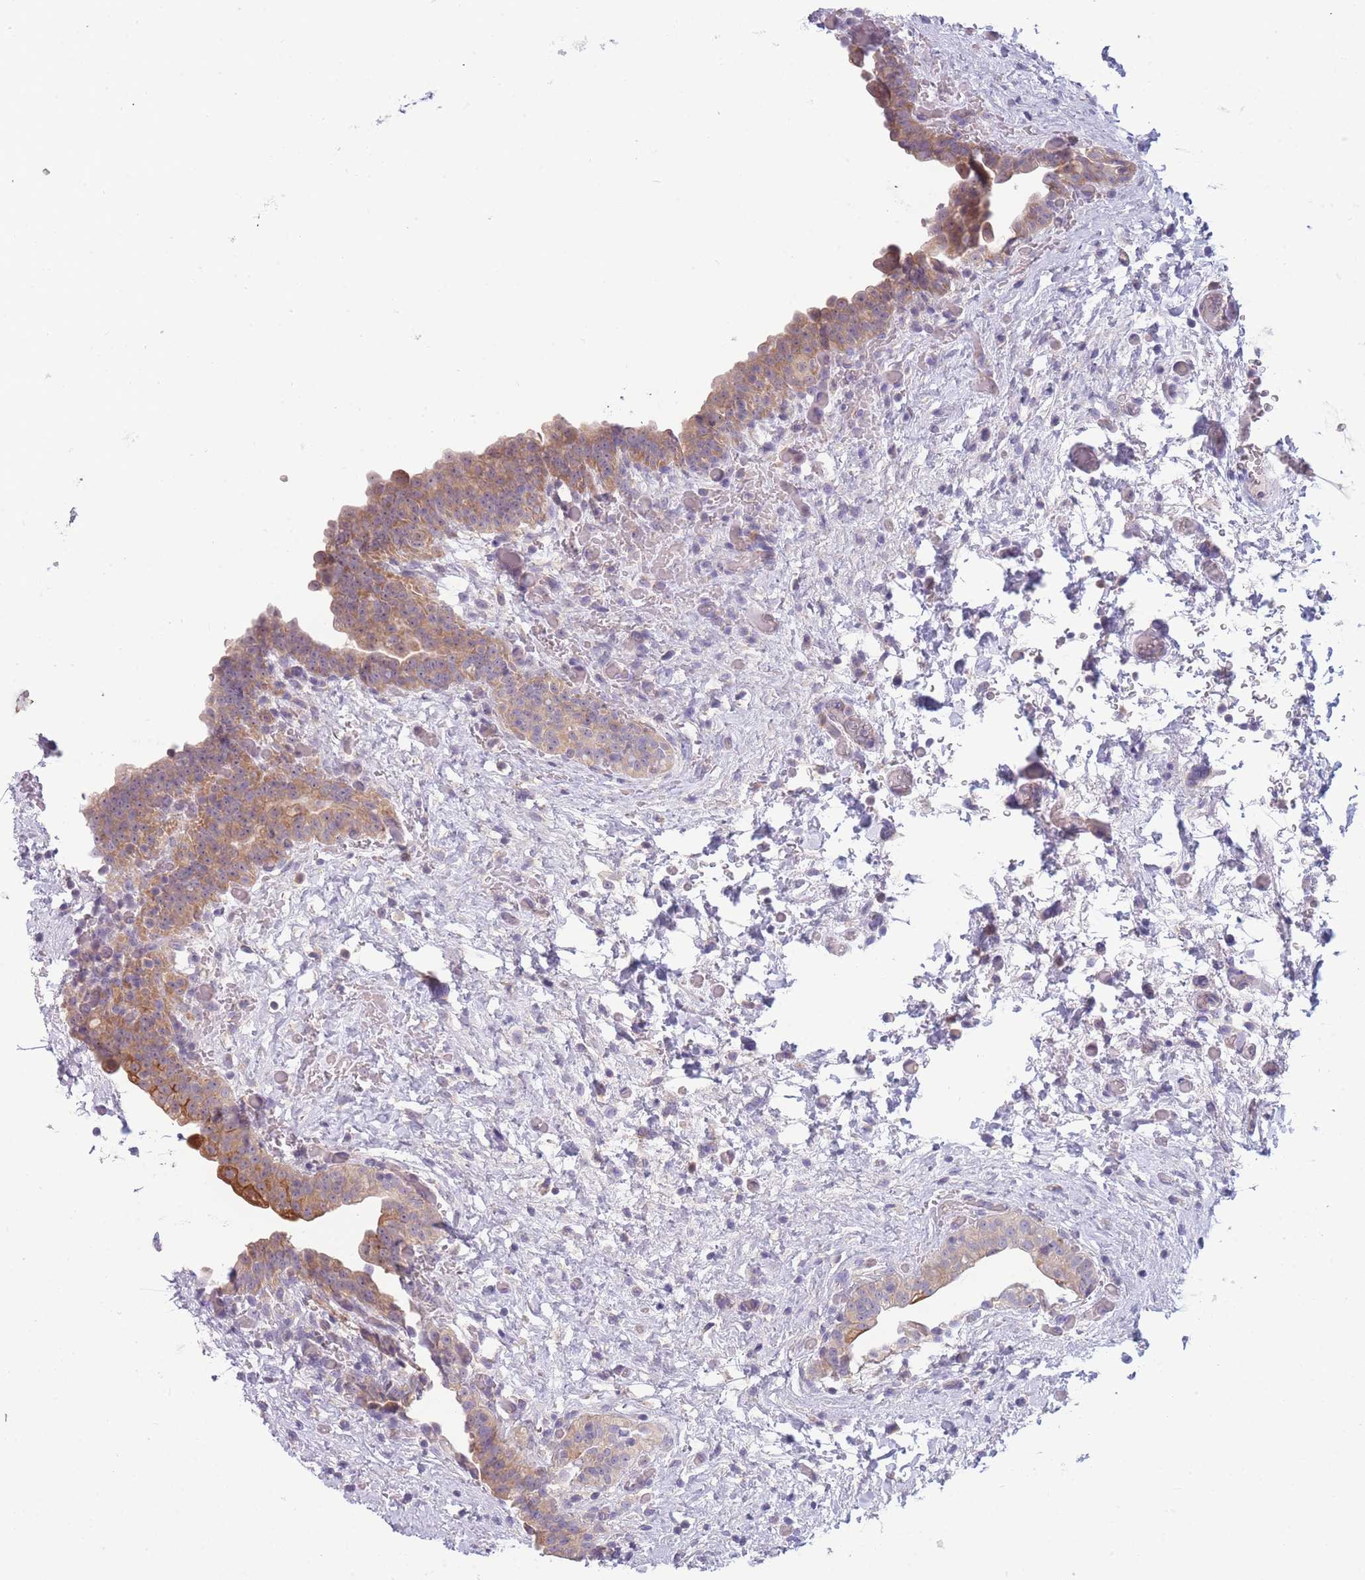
{"staining": {"intensity": "moderate", "quantity": "25%-75%", "location": "cytoplasmic/membranous"}, "tissue": "urinary bladder", "cell_type": "Urothelial cells", "image_type": "normal", "snomed": [{"axis": "morphology", "description": "Normal tissue, NOS"}, {"axis": "topography", "description": "Urinary bladder"}], "caption": "Protein staining by IHC demonstrates moderate cytoplasmic/membranous expression in approximately 25%-75% of urothelial cells in normal urinary bladder.", "gene": "NDUFAF6", "patient": {"sex": "male", "age": 69}}